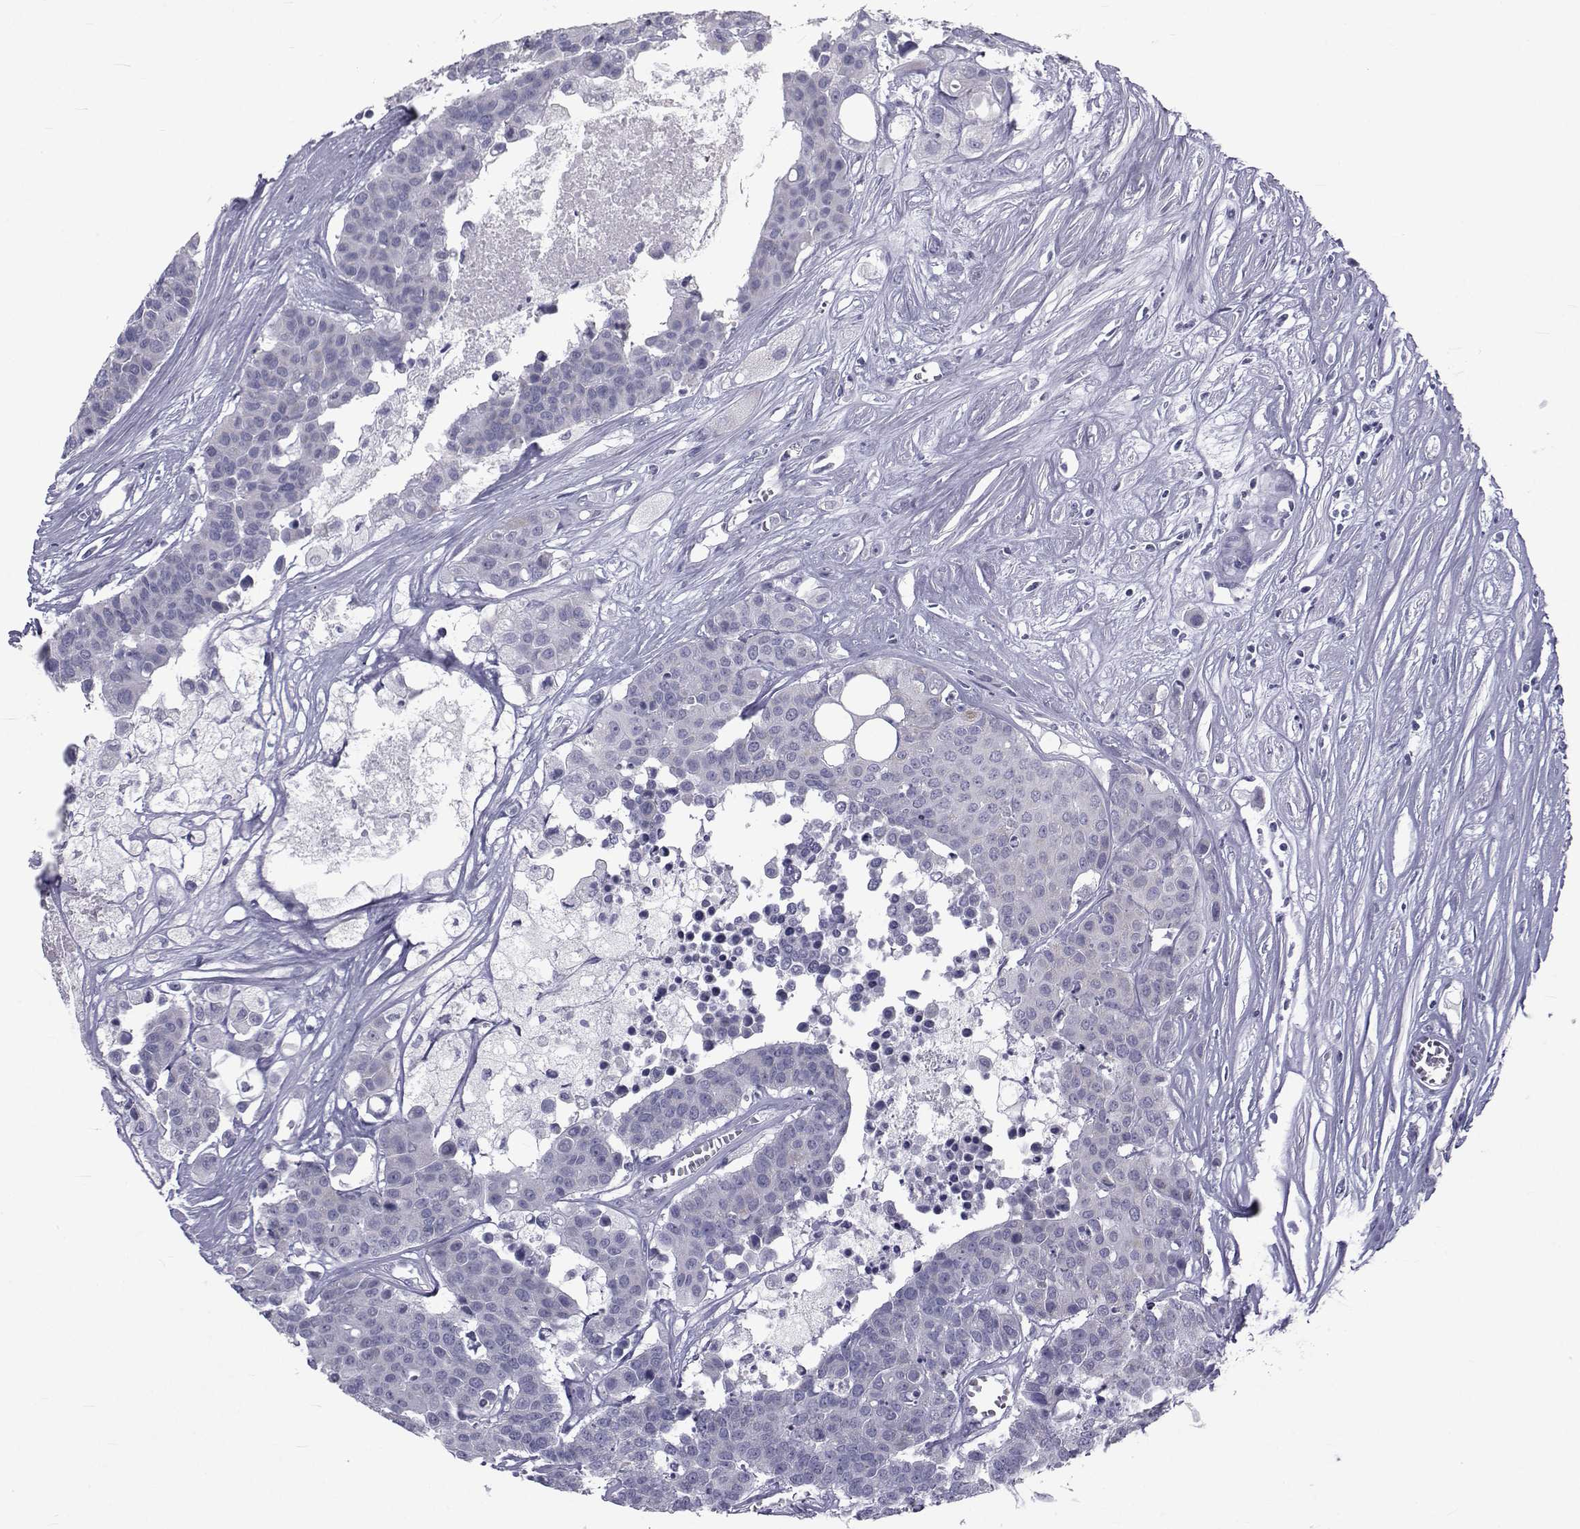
{"staining": {"intensity": "negative", "quantity": "none", "location": "none"}, "tissue": "carcinoid", "cell_type": "Tumor cells", "image_type": "cancer", "snomed": [{"axis": "morphology", "description": "Carcinoid, malignant, NOS"}, {"axis": "topography", "description": "Colon"}], "caption": "Tumor cells show no significant positivity in carcinoid. Brightfield microscopy of IHC stained with DAB (3,3'-diaminobenzidine) (brown) and hematoxylin (blue), captured at high magnification.", "gene": "FDXR", "patient": {"sex": "male", "age": 81}}